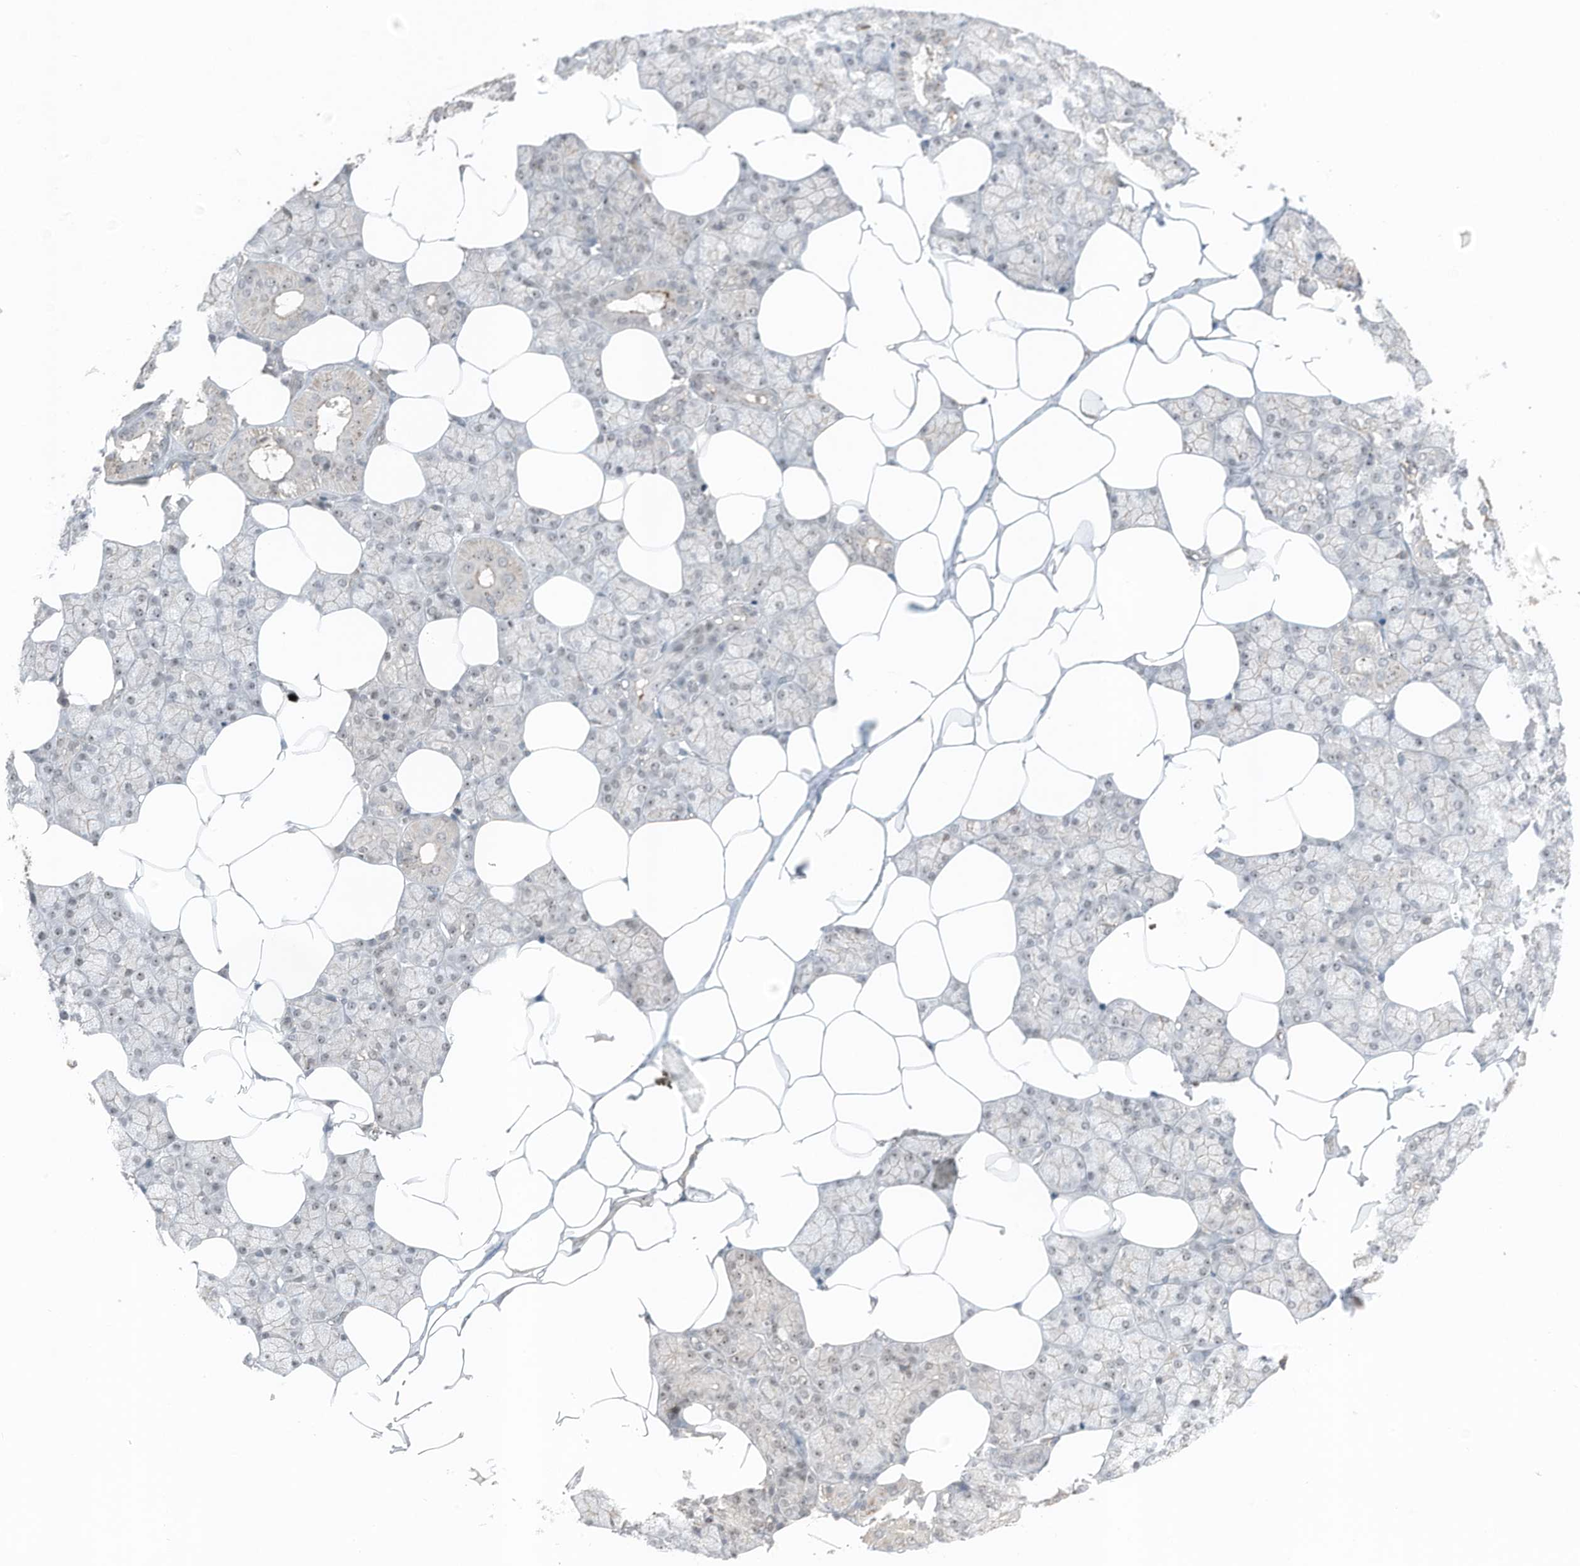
{"staining": {"intensity": "moderate", "quantity": "25%-75%", "location": "nuclear"}, "tissue": "salivary gland", "cell_type": "Glandular cells", "image_type": "normal", "snomed": [{"axis": "morphology", "description": "Normal tissue, NOS"}, {"axis": "topography", "description": "Salivary gland"}], "caption": "Immunohistochemical staining of unremarkable salivary gland shows medium levels of moderate nuclear staining in about 25%-75% of glandular cells. The protein of interest is stained brown, and the nuclei are stained in blue (DAB IHC with brightfield microscopy, high magnification).", "gene": "UTP3", "patient": {"sex": "male", "age": 62}}